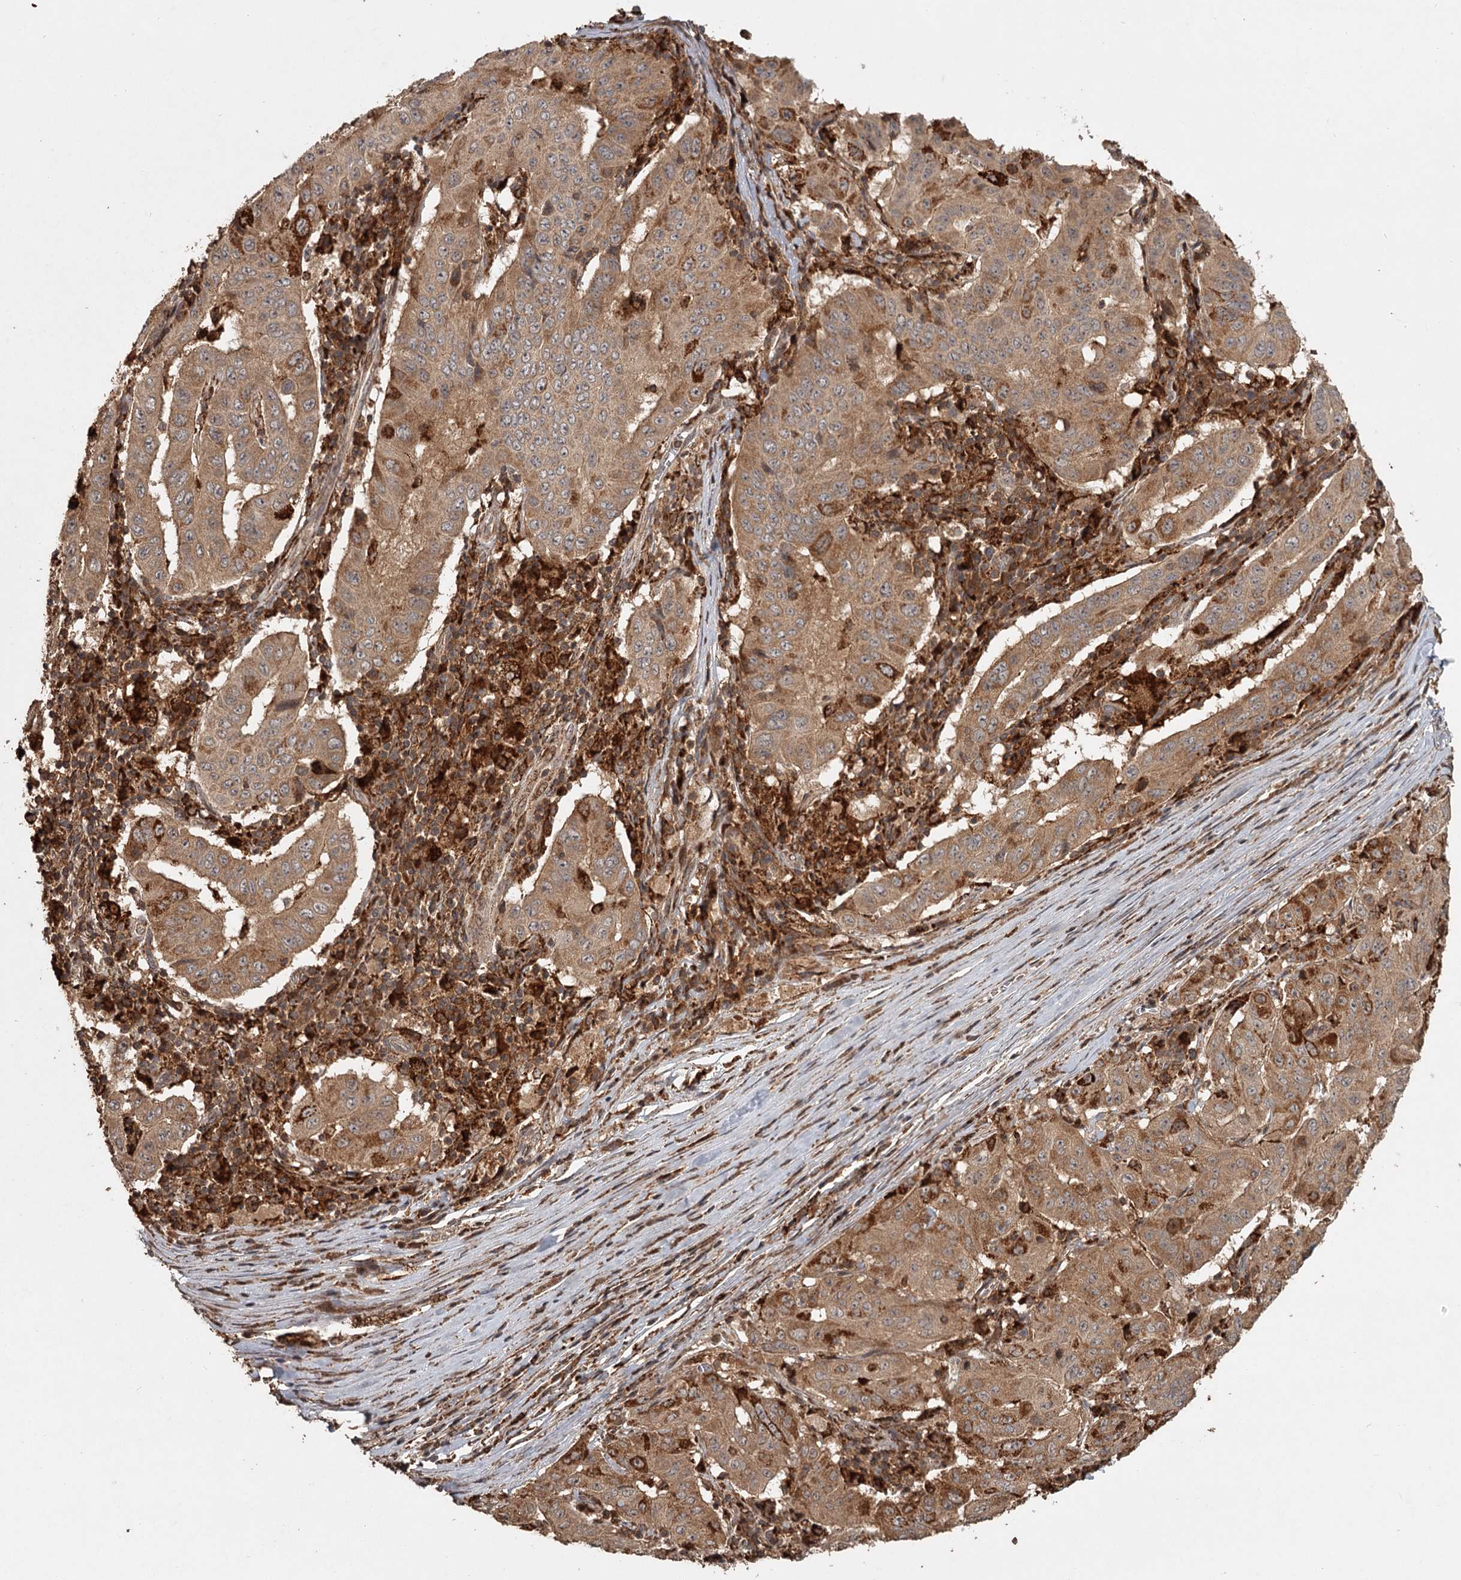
{"staining": {"intensity": "moderate", "quantity": ">75%", "location": "cytoplasmic/membranous"}, "tissue": "pancreatic cancer", "cell_type": "Tumor cells", "image_type": "cancer", "snomed": [{"axis": "morphology", "description": "Adenocarcinoma, NOS"}, {"axis": "topography", "description": "Pancreas"}], "caption": "Protein expression analysis of human pancreatic cancer reveals moderate cytoplasmic/membranous staining in about >75% of tumor cells.", "gene": "FAXC", "patient": {"sex": "male", "age": 63}}